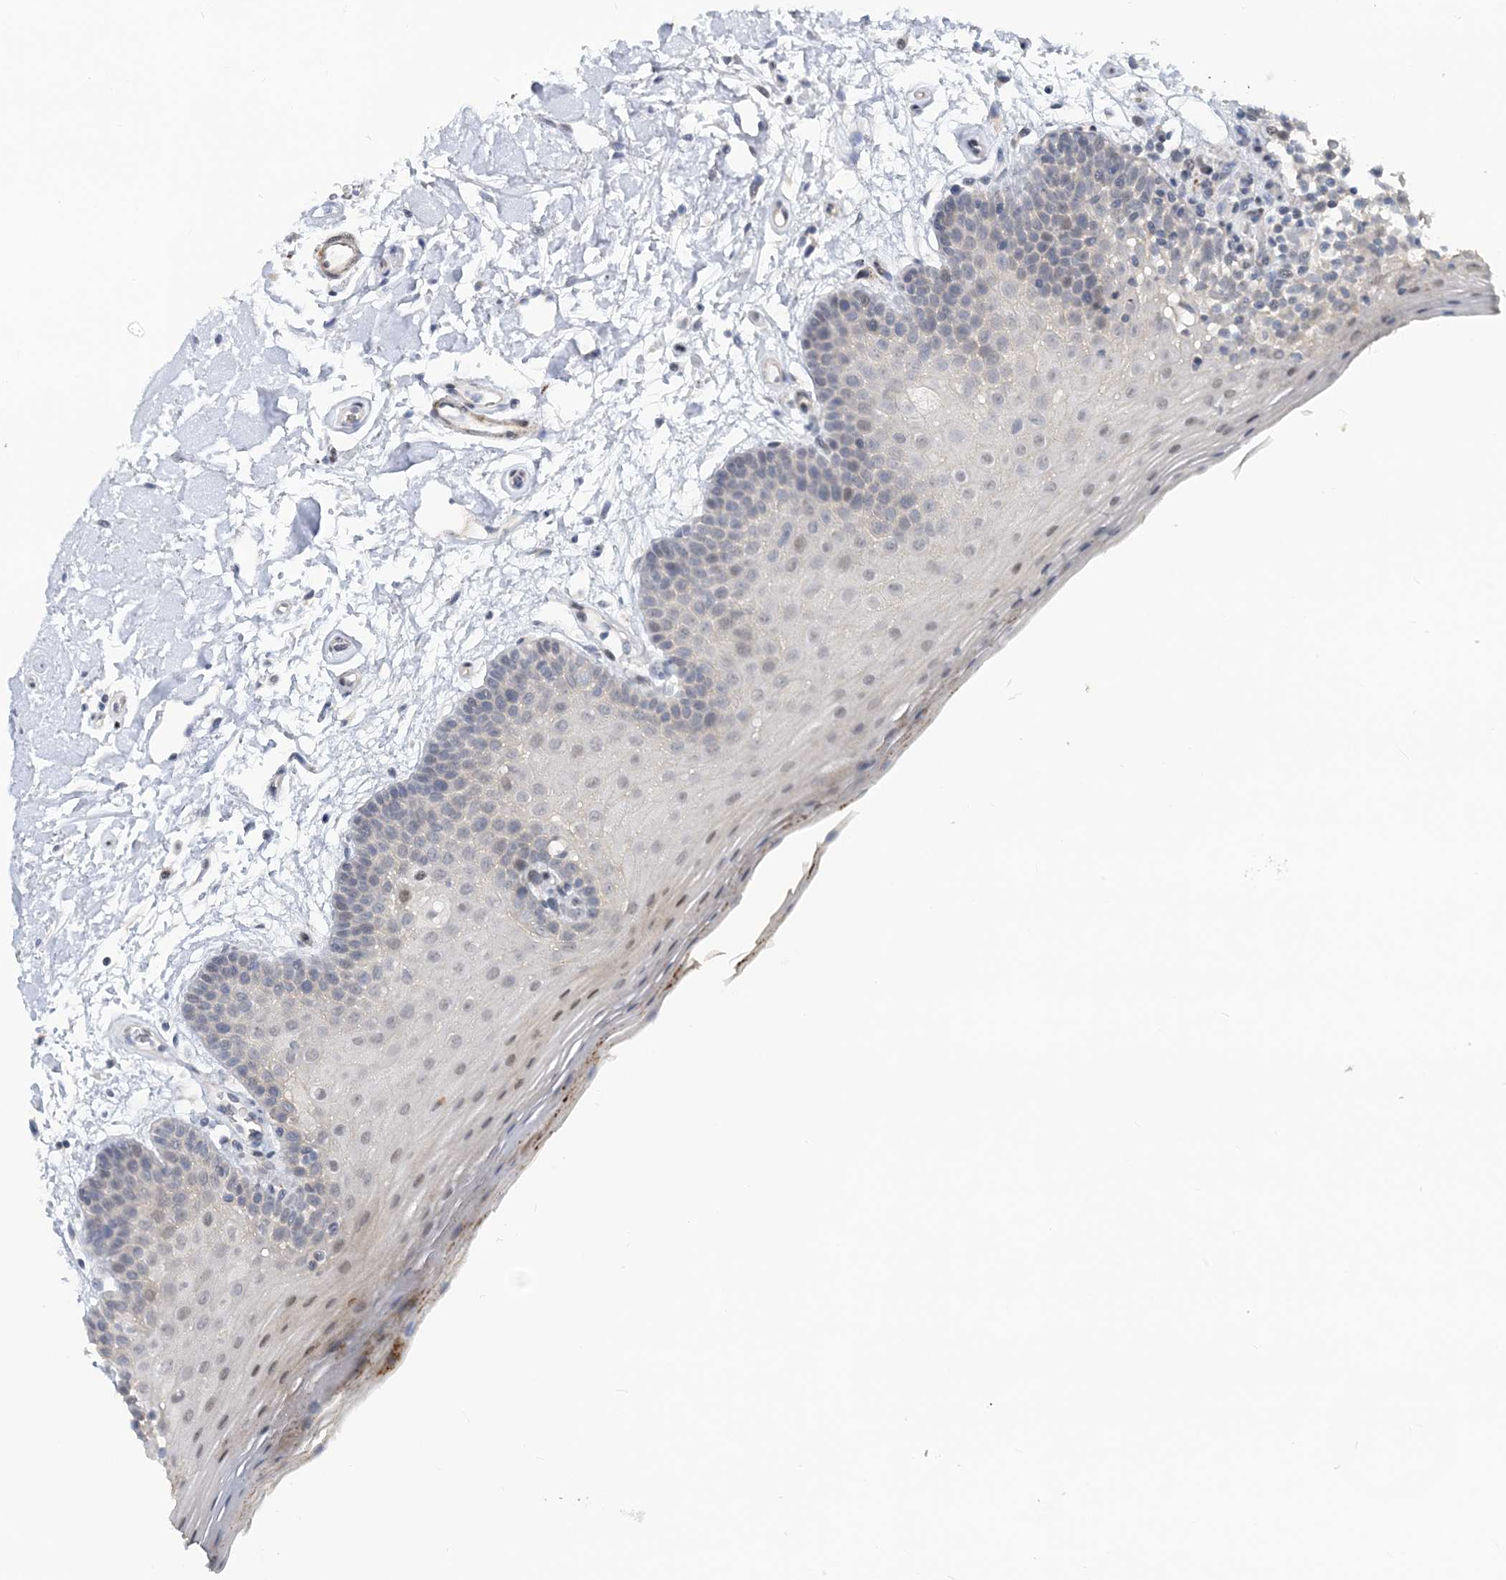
{"staining": {"intensity": "weak", "quantity": "<25%", "location": "nuclear"}, "tissue": "oral mucosa", "cell_type": "Squamous epithelial cells", "image_type": "normal", "snomed": [{"axis": "morphology", "description": "Normal tissue, NOS"}, {"axis": "topography", "description": "Oral tissue"}], "caption": "This is an immunohistochemistry (IHC) photomicrograph of normal human oral mucosa. There is no expression in squamous epithelial cells.", "gene": "SNED1", "patient": {"sex": "male", "age": 62}}